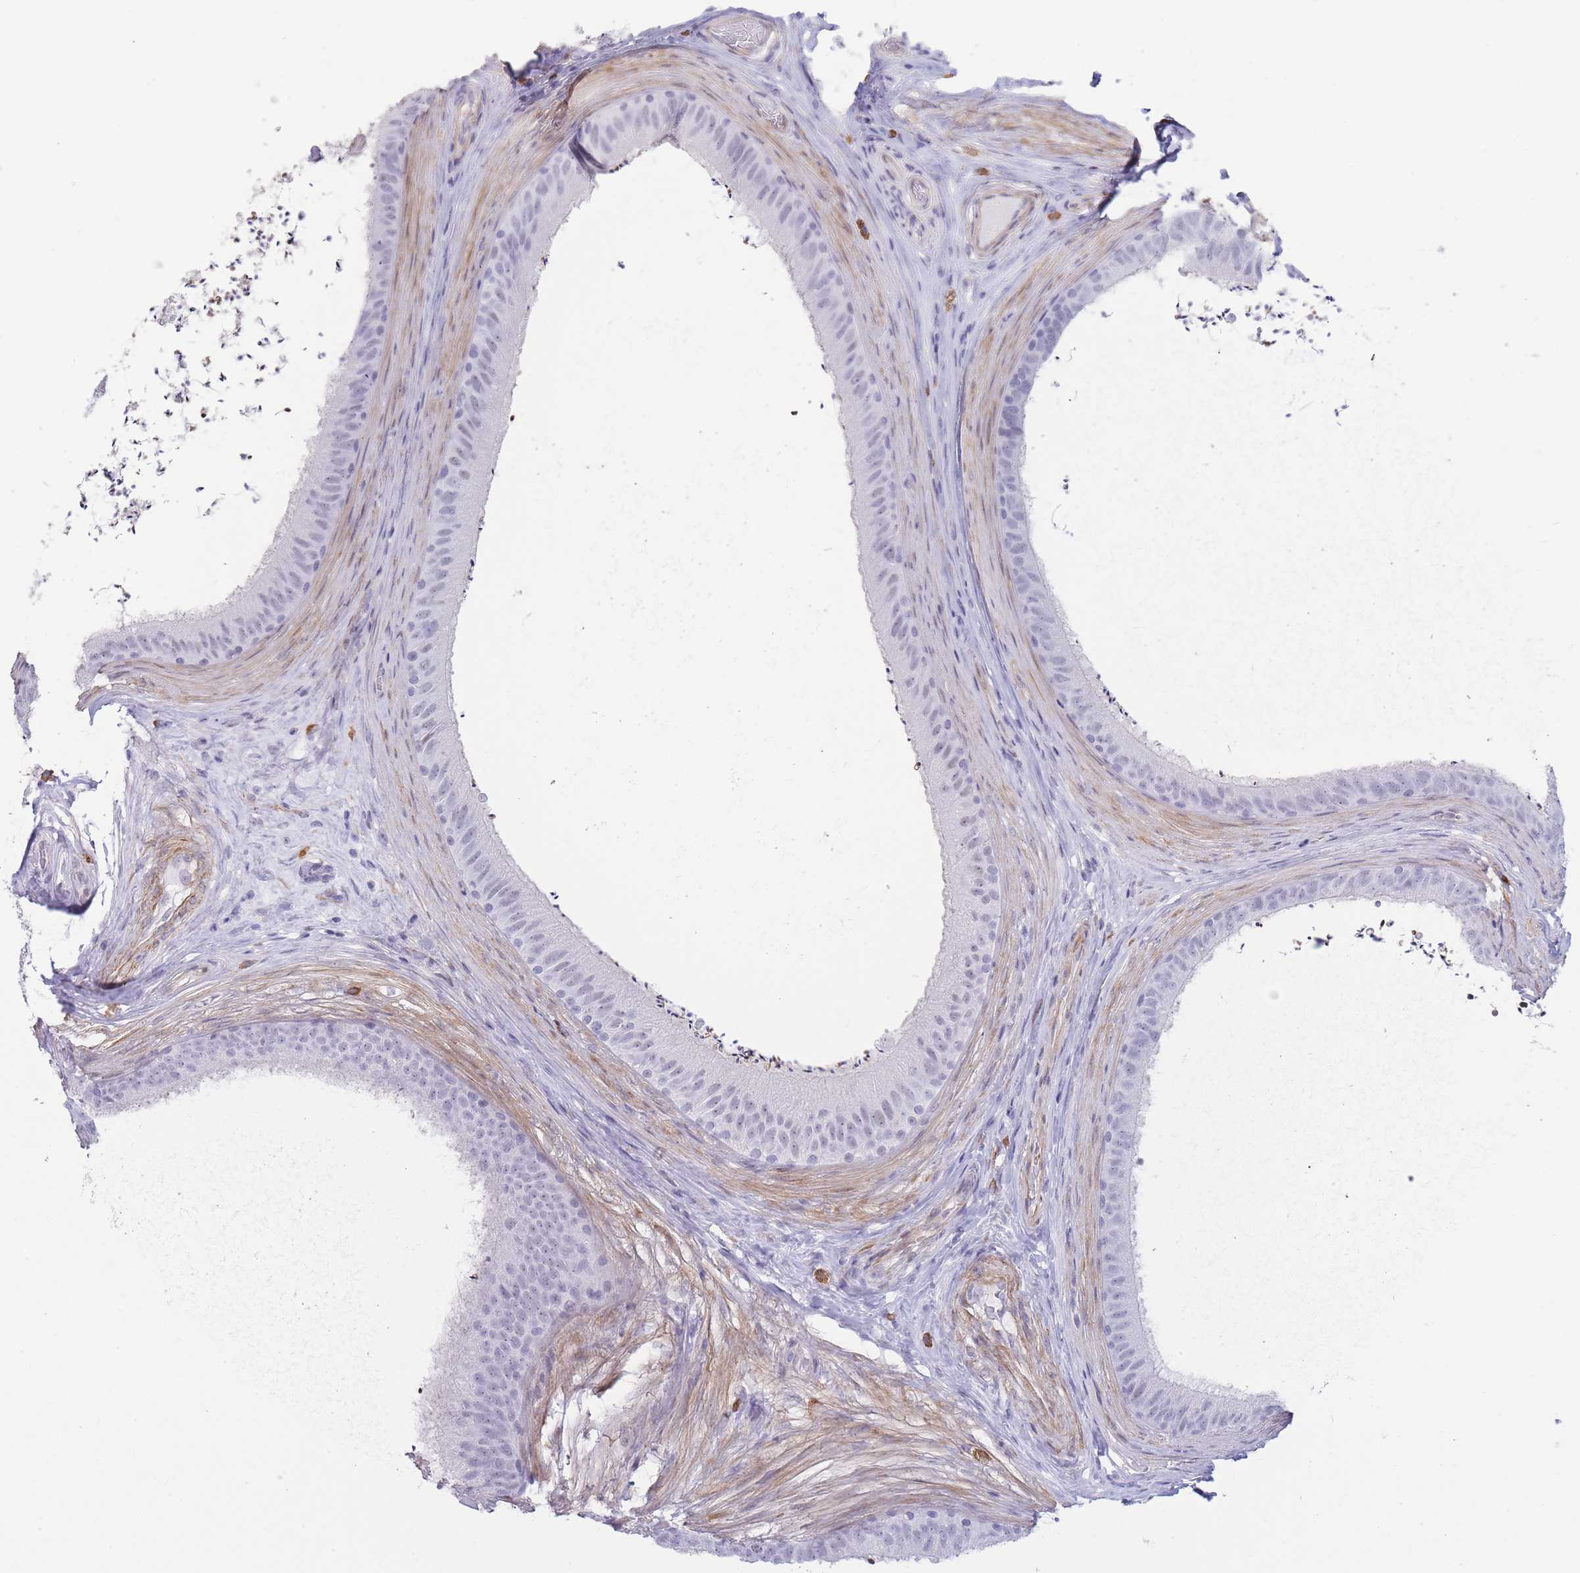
{"staining": {"intensity": "negative", "quantity": "none", "location": "none"}, "tissue": "epididymis", "cell_type": "Glandular cells", "image_type": "normal", "snomed": [{"axis": "morphology", "description": "Normal tissue, NOS"}, {"axis": "topography", "description": "Testis"}, {"axis": "topography", "description": "Epididymis"}], "caption": "Immunohistochemistry (IHC) of benign epididymis displays no expression in glandular cells. (Immunohistochemistry, brightfield microscopy, high magnification).", "gene": "ASAP3", "patient": {"sex": "male", "age": 41}}